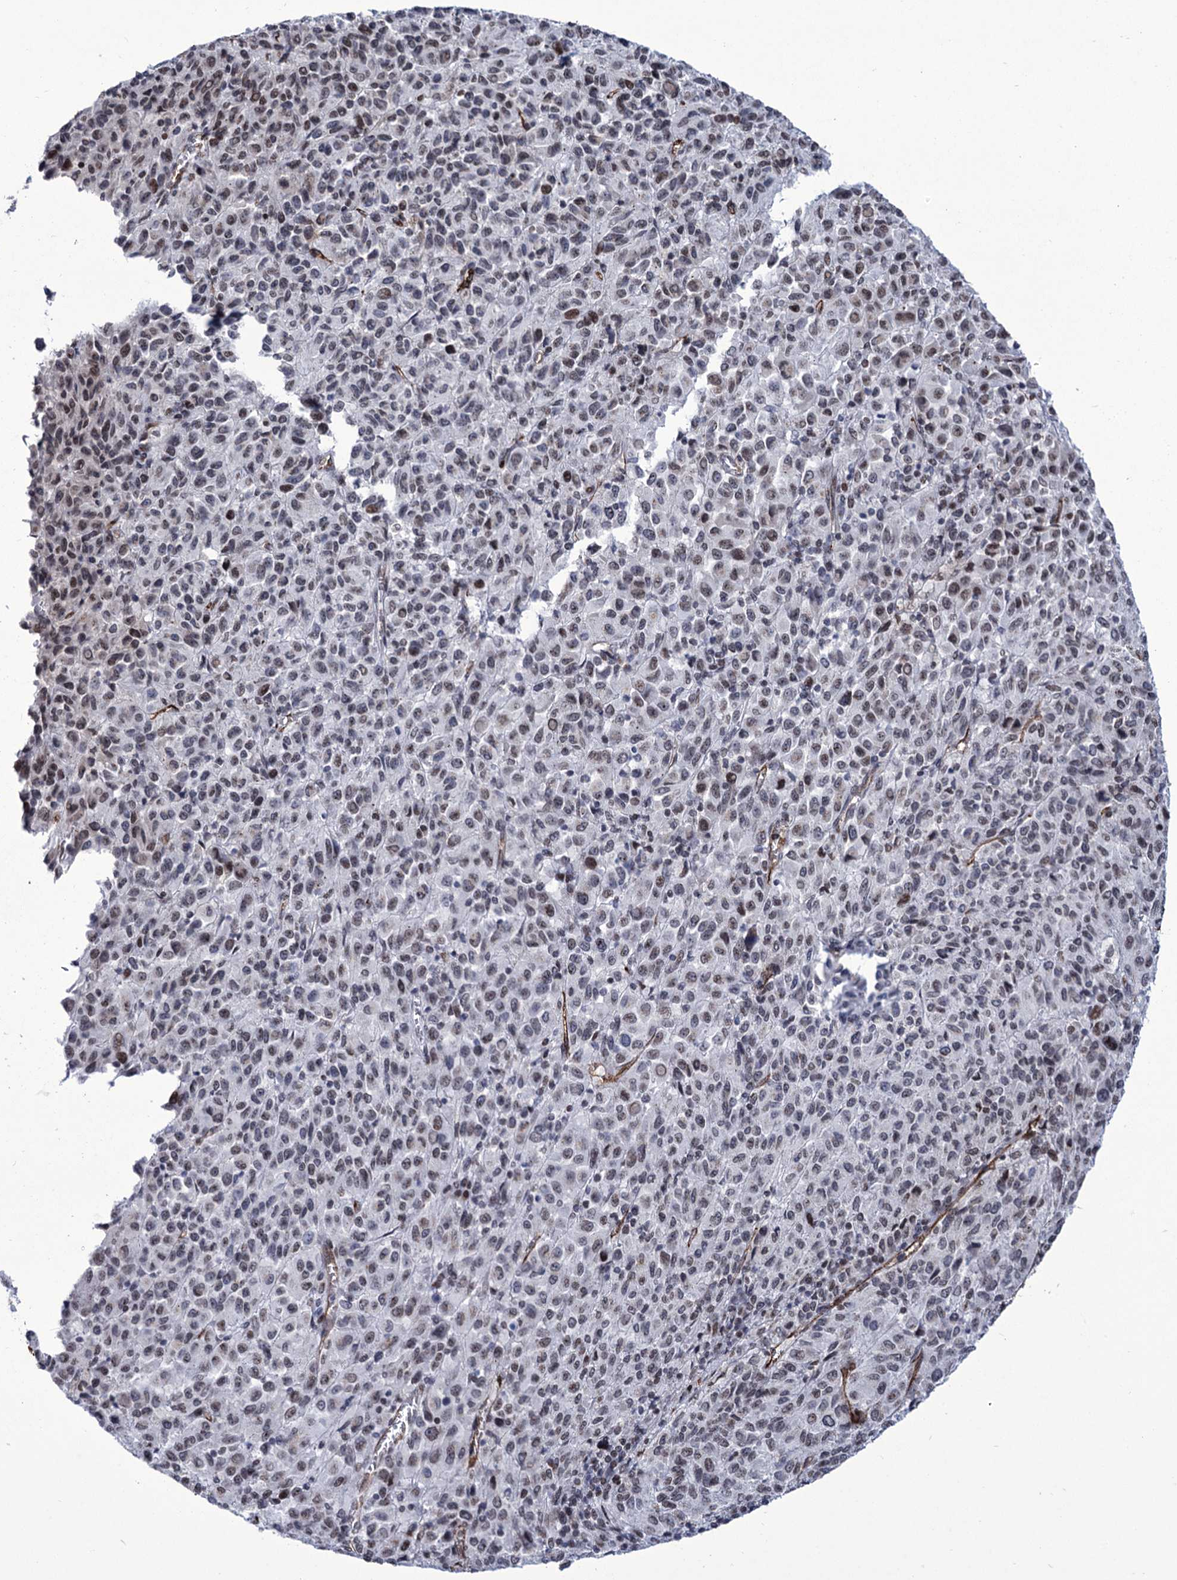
{"staining": {"intensity": "moderate", "quantity": "<25%", "location": "nuclear"}, "tissue": "melanoma", "cell_type": "Tumor cells", "image_type": "cancer", "snomed": [{"axis": "morphology", "description": "Malignant melanoma, Metastatic site"}, {"axis": "topography", "description": "Lung"}], "caption": "Malignant melanoma (metastatic site) stained with DAB immunohistochemistry (IHC) displays low levels of moderate nuclear expression in approximately <25% of tumor cells. The staining was performed using DAB (3,3'-diaminobenzidine) to visualize the protein expression in brown, while the nuclei were stained in blue with hematoxylin (Magnification: 20x).", "gene": "ZC3H12C", "patient": {"sex": "male", "age": 64}}